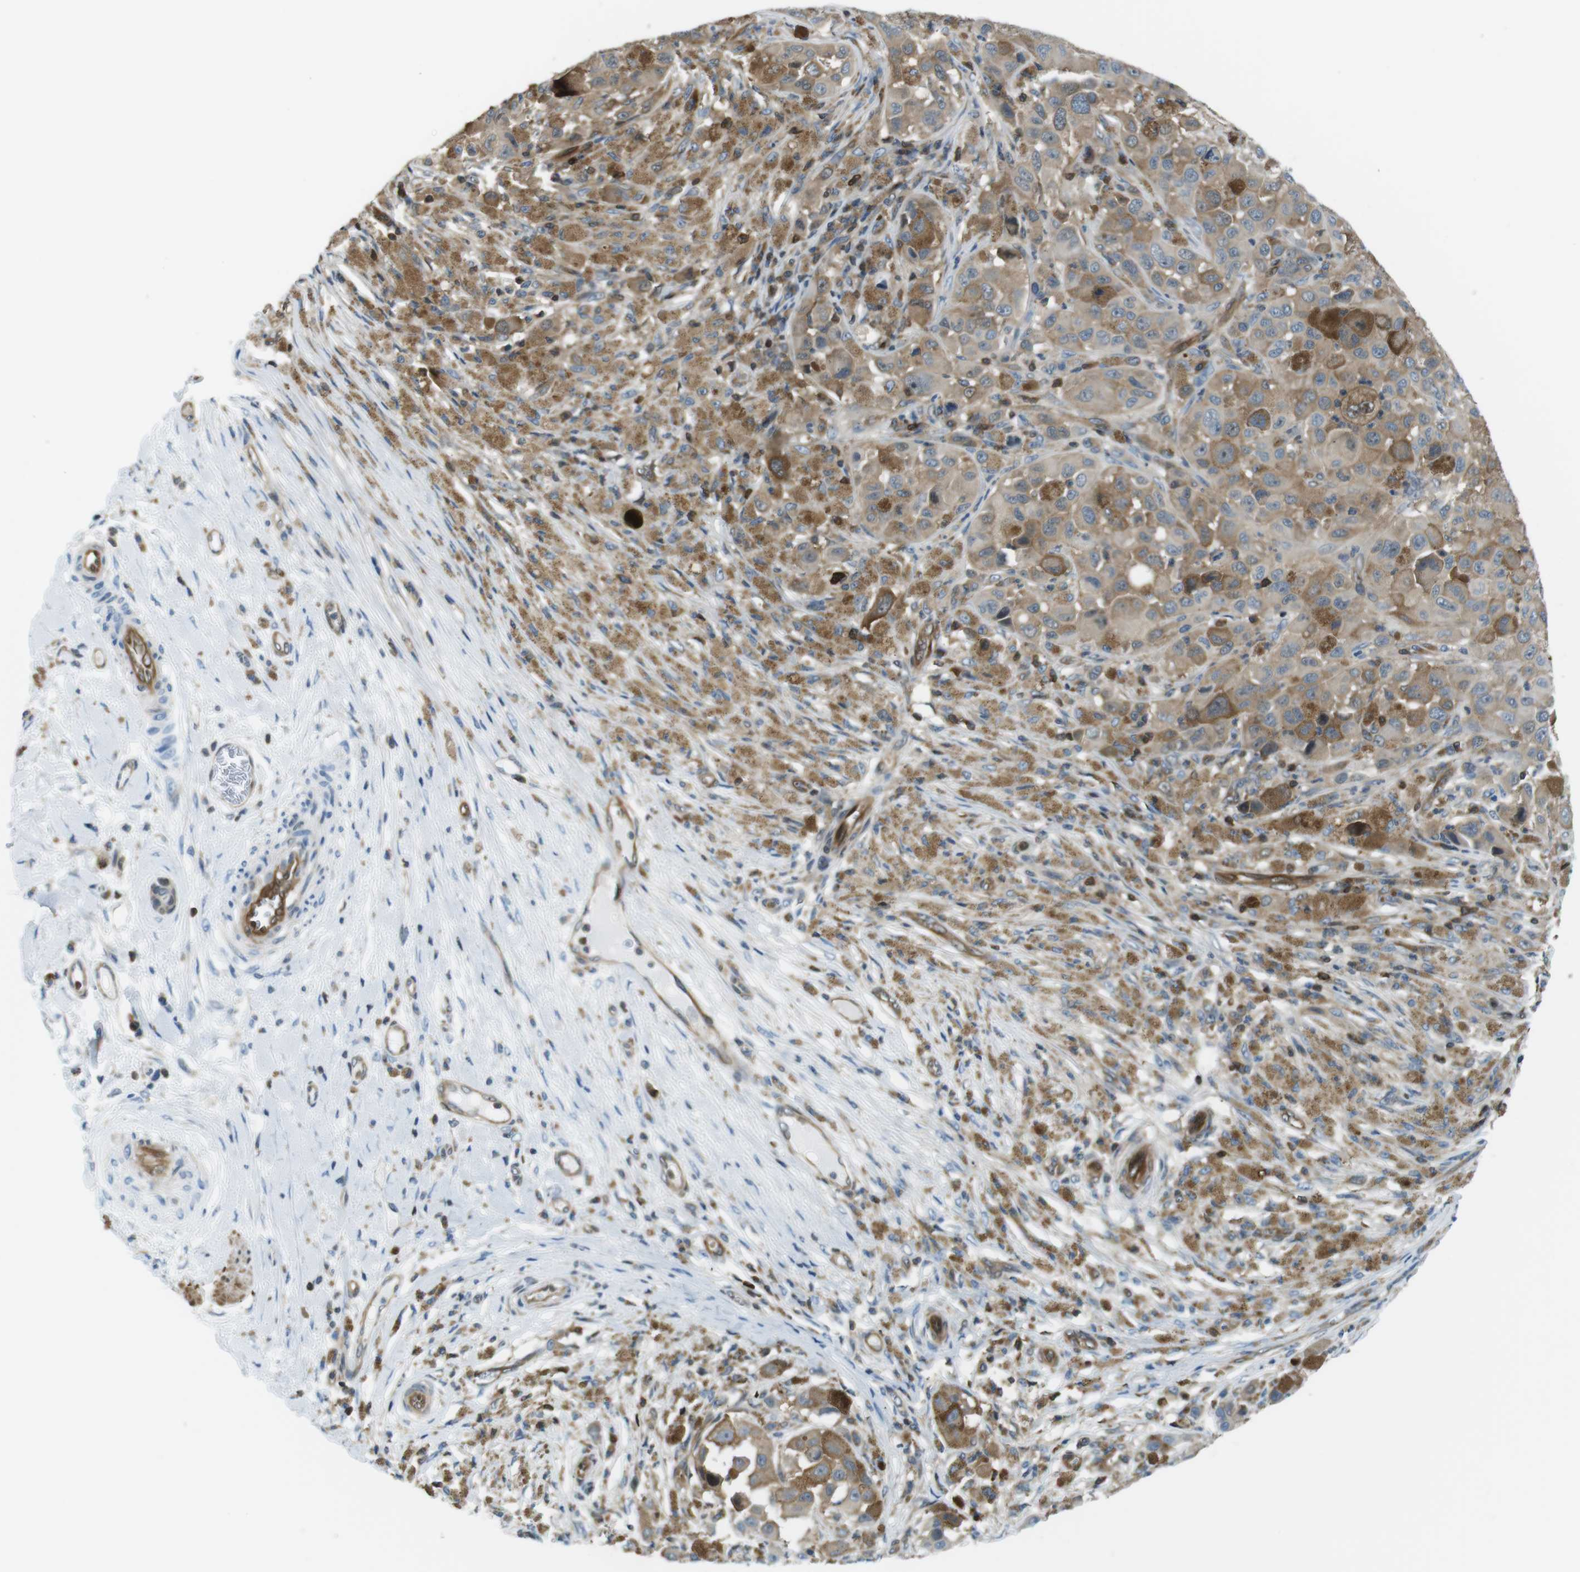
{"staining": {"intensity": "moderate", "quantity": ">75%", "location": "cytoplasmic/membranous"}, "tissue": "melanoma", "cell_type": "Tumor cells", "image_type": "cancer", "snomed": [{"axis": "morphology", "description": "Malignant melanoma, NOS"}, {"axis": "topography", "description": "Skin"}], "caption": "Melanoma stained with a brown dye displays moderate cytoplasmic/membranous positive expression in approximately >75% of tumor cells.", "gene": "TES", "patient": {"sex": "male", "age": 96}}